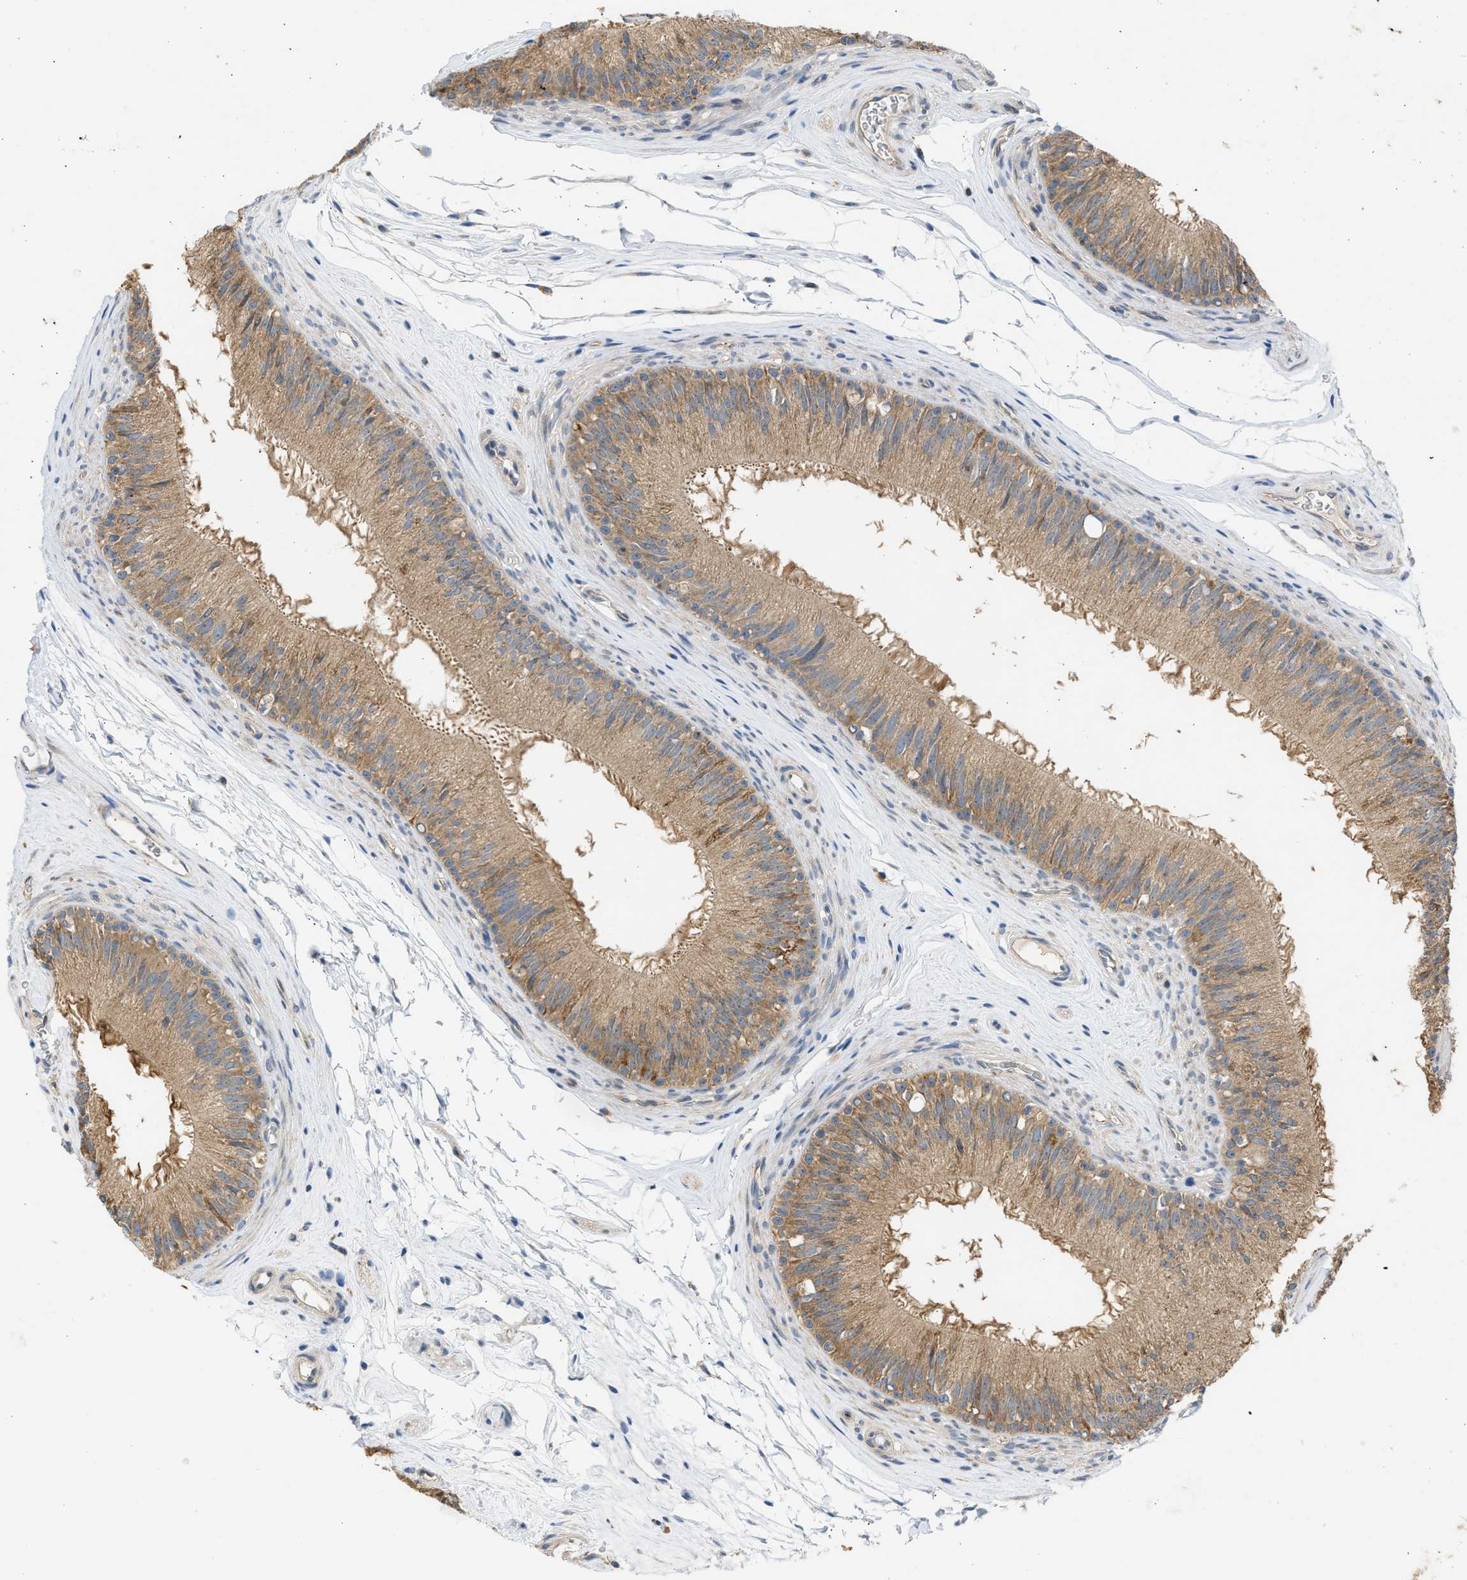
{"staining": {"intensity": "moderate", "quantity": ">75%", "location": "cytoplasmic/membranous"}, "tissue": "epididymis", "cell_type": "Glandular cells", "image_type": "normal", "snomed": [{"axis": "morphology", "description": "Normal tissue, NOS"}, {"axis": "topography", "description": "Testis"}, {"axis": "topography", "description": "Epididymis"}], "caption": "Moderate cytoplasmic/membranous positivity is identified in about >75% of glandular cells in normal epididymis.", "gene": "CYP1A1", "patient": {"sex": "male", "age": 36}}